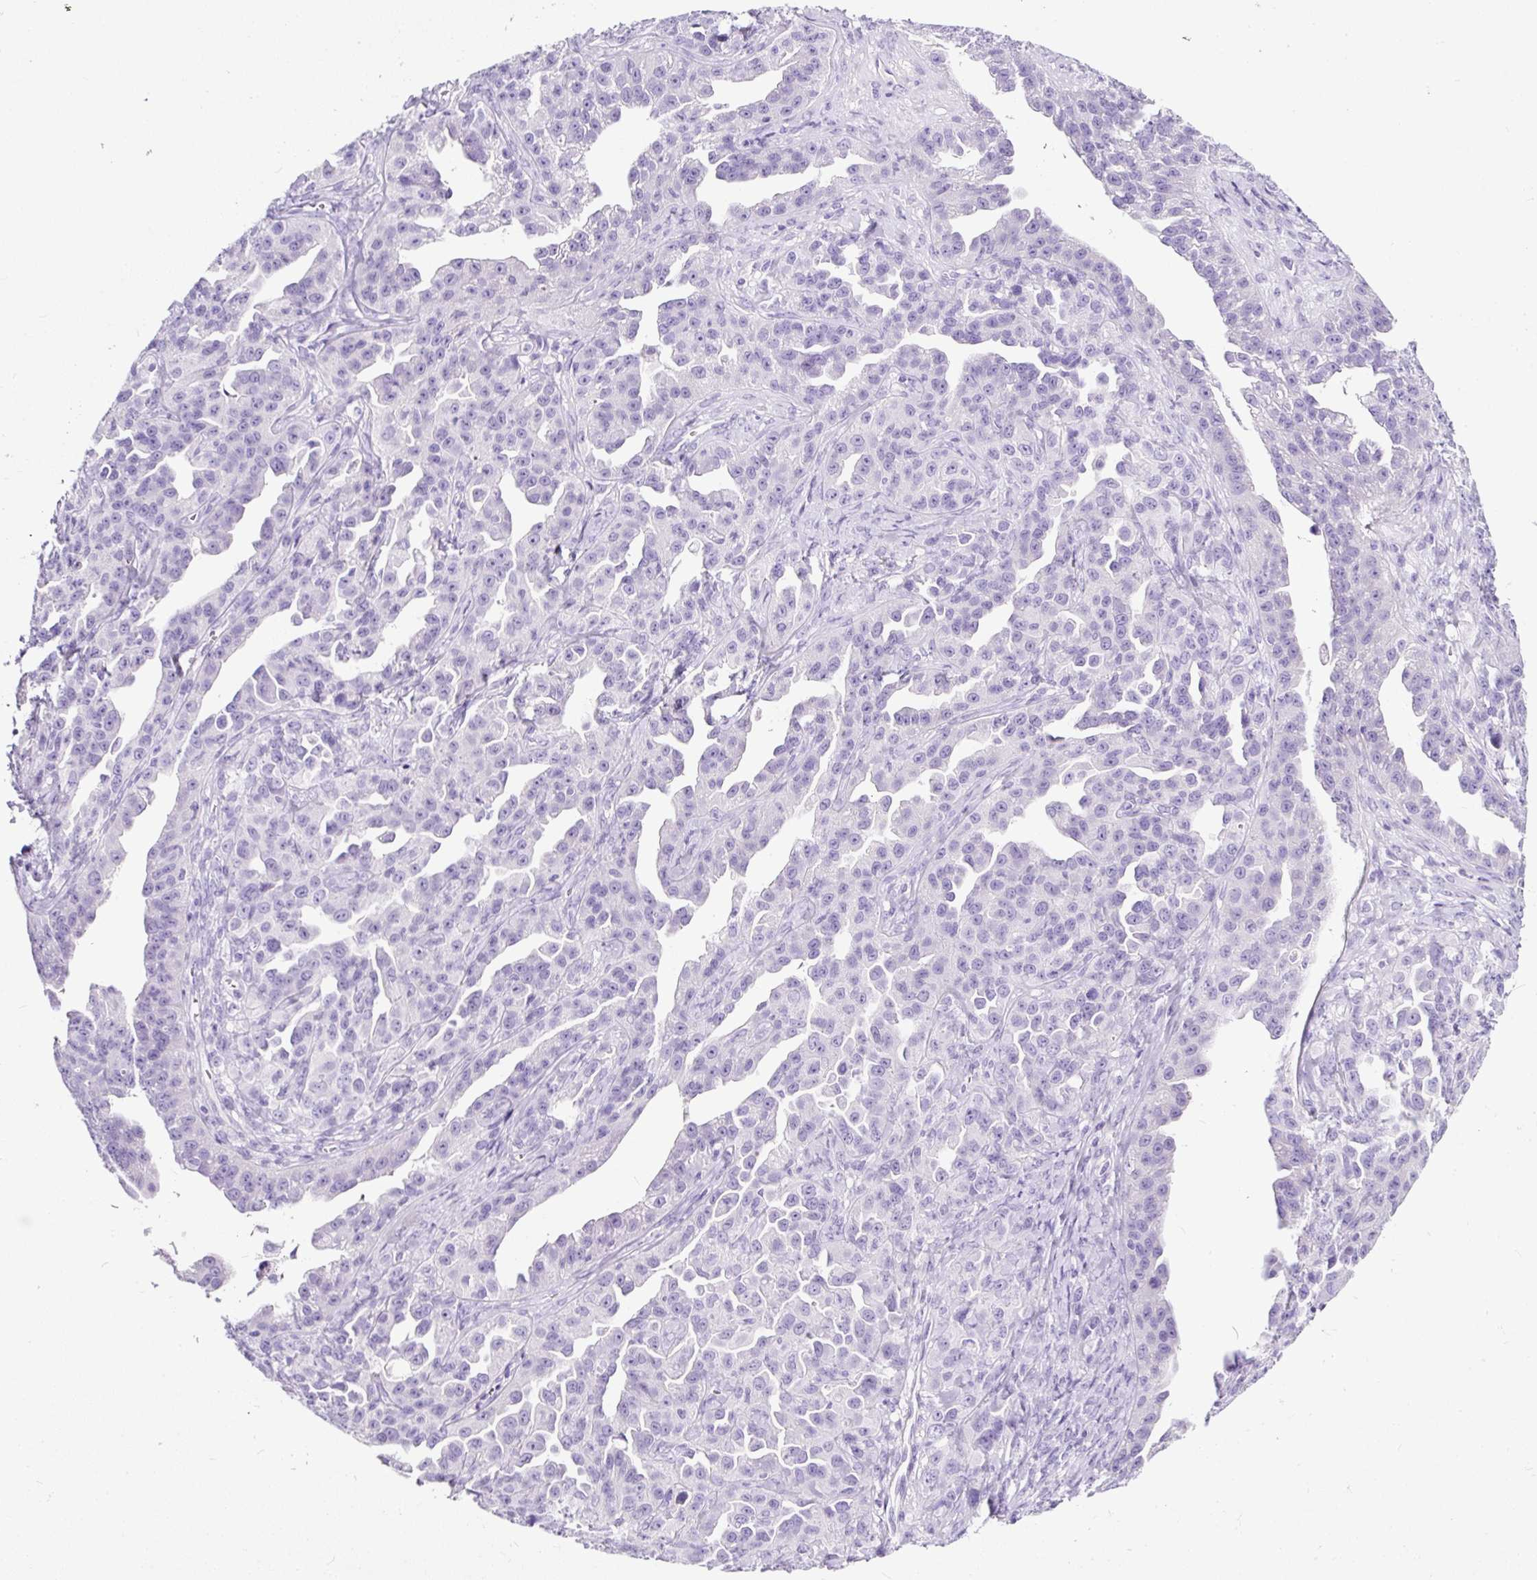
{"staining": {"intensity": "negative", "quantity": "none", "location": "none"}, "tissue": "ovarian cancer", "cell_type": "Tumor cells", "image_type": "cancer", "snomed": [{"axis": "morphology", "description": "Cystadenocarcinoma, serous, NOS"}, {"axis": "topography", "description": "Ovary"}], "caption": "High magnification brightfield microscopy of ovarian serous cystadenocarcinoma stained with DAB (3,3'-diaminobenzidine) (brown) and counterstained with hematoxylin (blue): tumor cells show no significant staining.", "gene": "STOX2", "patient": {"sex": "female", "age": 75}}